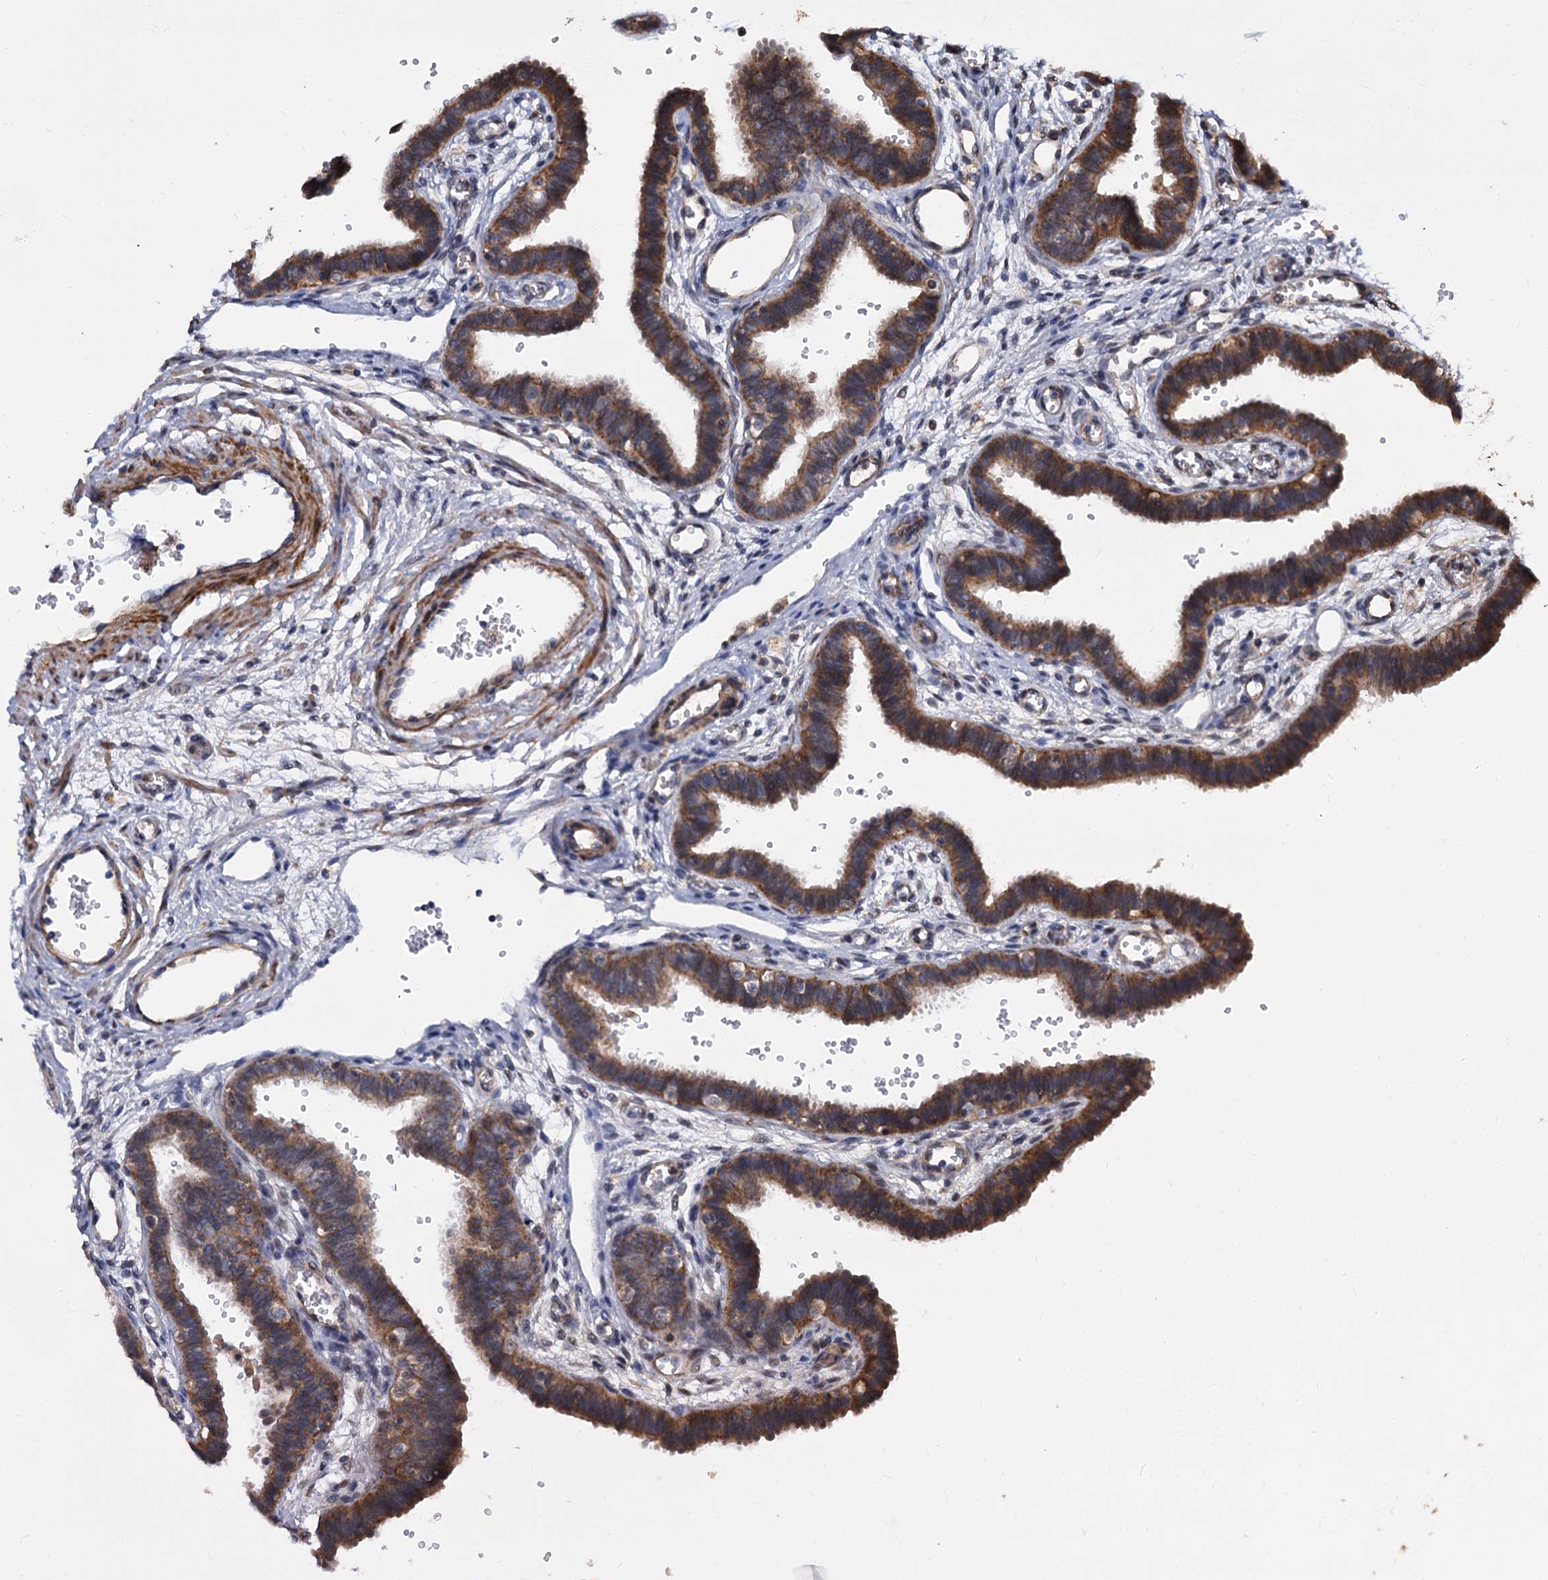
{"staining": {"intensity": "moderate", "quantity": ">75%", "location": "cytoplasmic/membranous"}, "tissue": "fallopian tube", "cell_type": "Glandular cells", "image_type": "normal", "snomed": [{"axis": "morphology", "description": "Normal tissue, NOS"}, {"axis": "topography", "description": "Fallopian tube"}, {"axis": "topography", "description": "Placenta"}], "caption": "IHC image of benign human fallopian tube stained for a protein (brown), which displays medium levels of moderate cytoplasmic/membranous expression in approximately >75% of glandular cells.", "gene": "ALKBH7", "patient": {"sex": "female", "age": 32}}